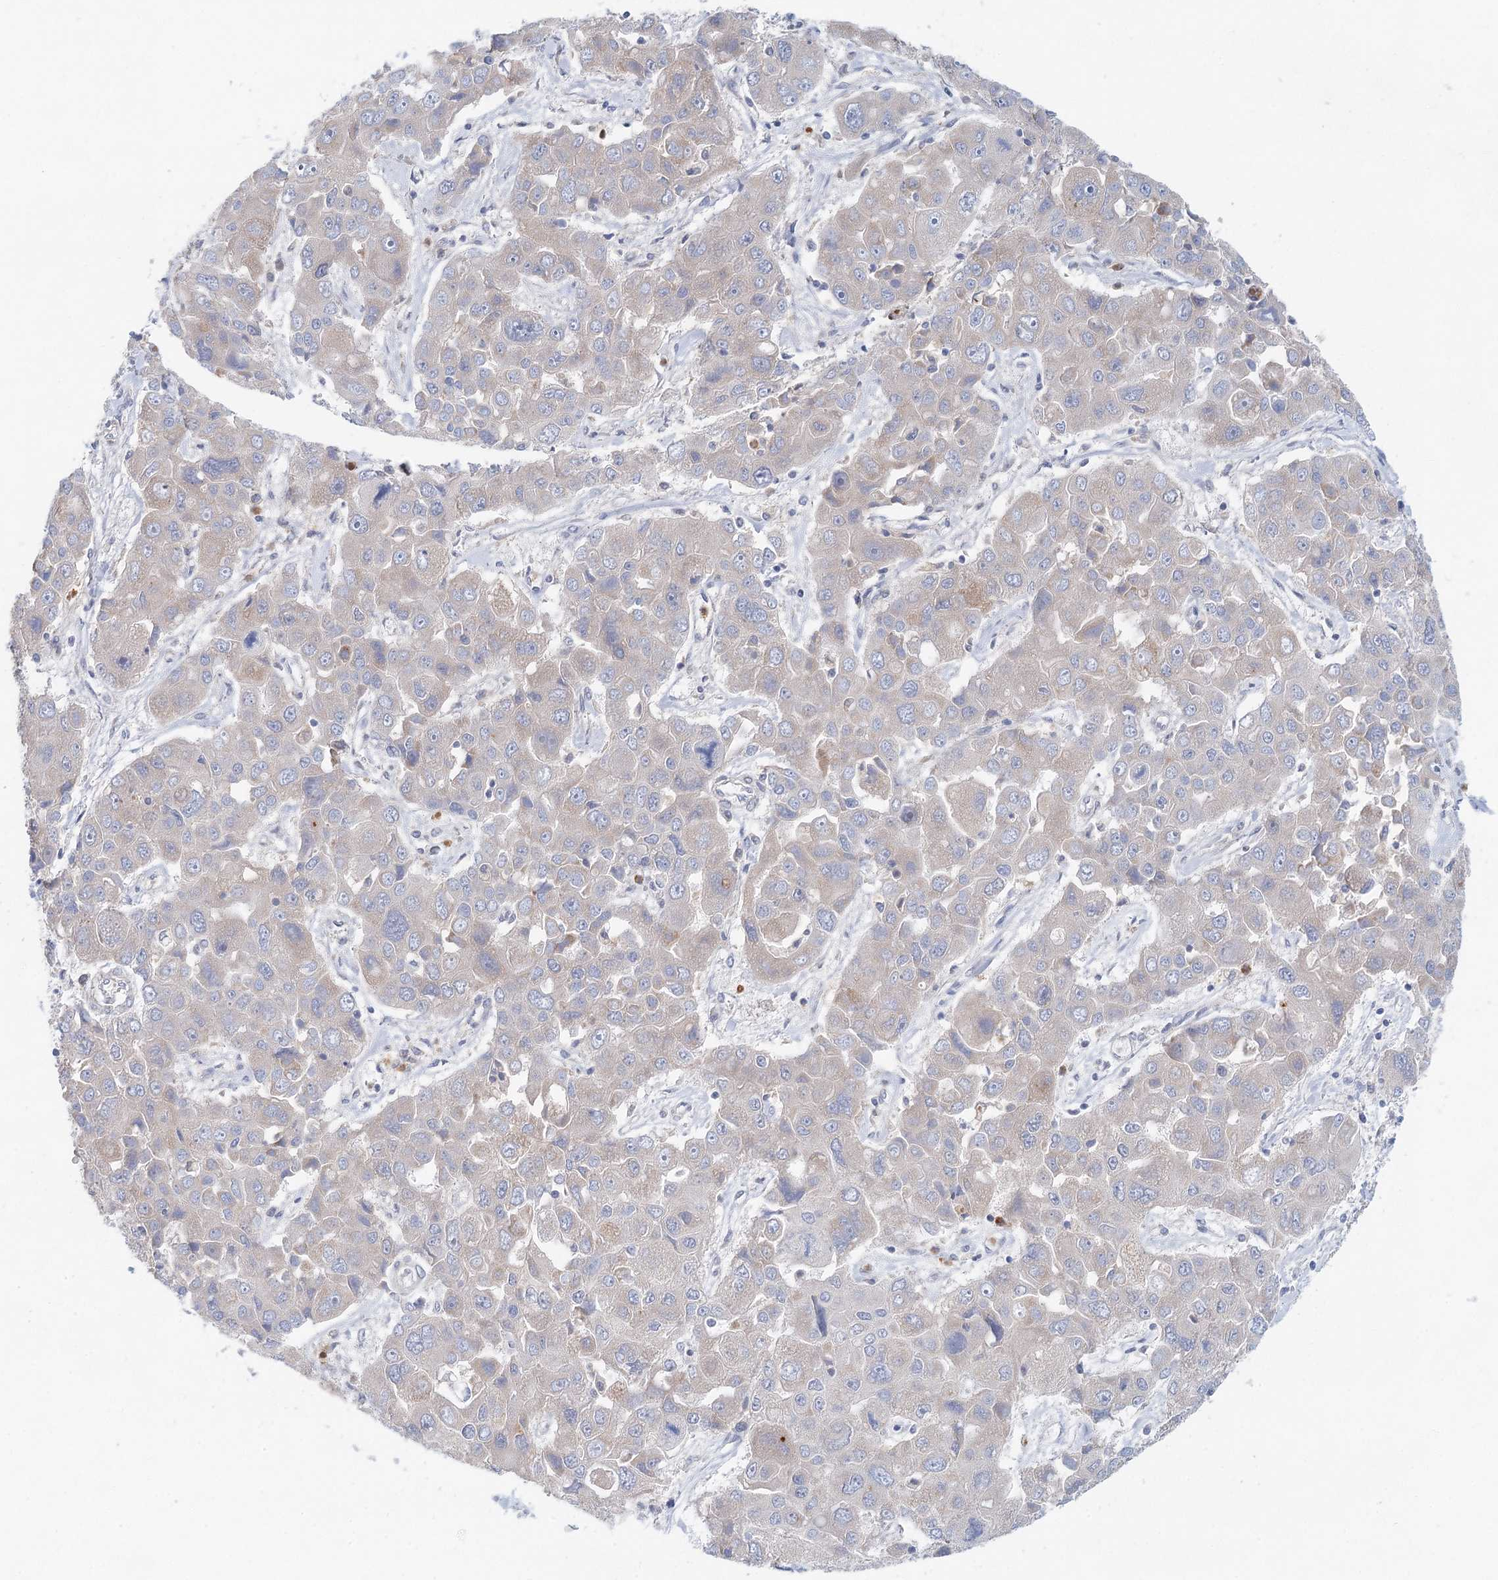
{"staining": {"intensity": "negative", "quantity": "none", "location": "none"}, "tissue": "liver cancer", "cell_type": "Tumor cells", "image_type": "cancer", "snomed": [{"axis": "morphology", "description": "Cholangiocarcinoma"}, {"axis": "topography", "description": "Liver"}], "caption": "Image shows no protein staining in tumor cells of liver cancer tissue. (DAB (3,3'-diaminobenzidine) immunohistochemistry visualized using brightfield microscopy, high magnification).", "gene": "BLTP1", "patient": {"sex": "male", "age": 67}}